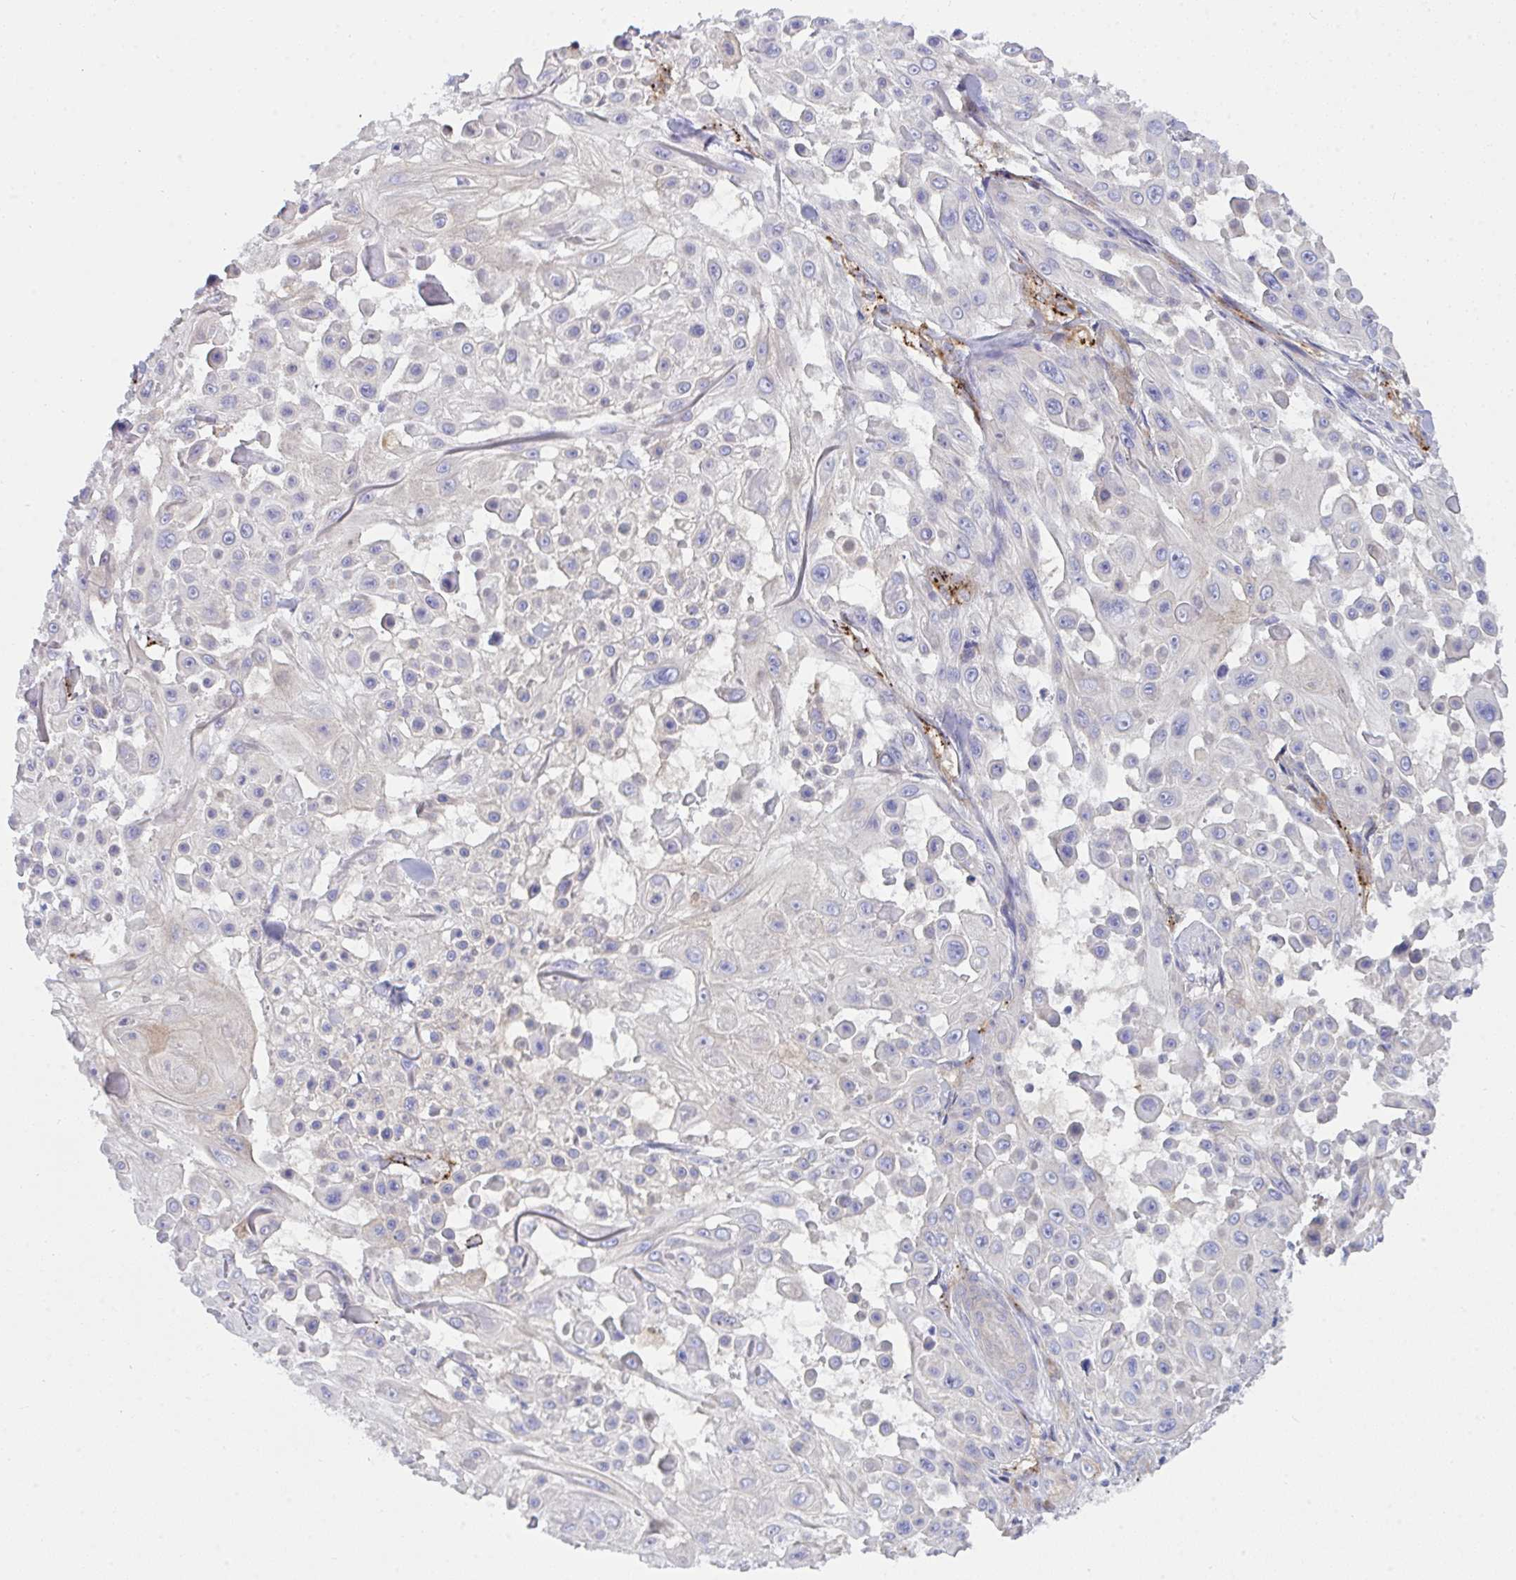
{"staining": {"intensity": "negative", "quantity": "none", "location": "none"}, "tissue": "skin cancer", "cell_type": "Tumor cells", "image_type": "cancer", "snomed": [{"axis": "morphology", "description": "Squamous cell carcinoma, NOS"}, {"axis": "topography", "description": "Skin"}], "caption": "Skin cancer (squamous cell carcinoma) was stained to show a protein in brown. There is no significant positivity in tumor cells.", "gene": "GAB1", "patient": {"sex": "male", "age": 91}}